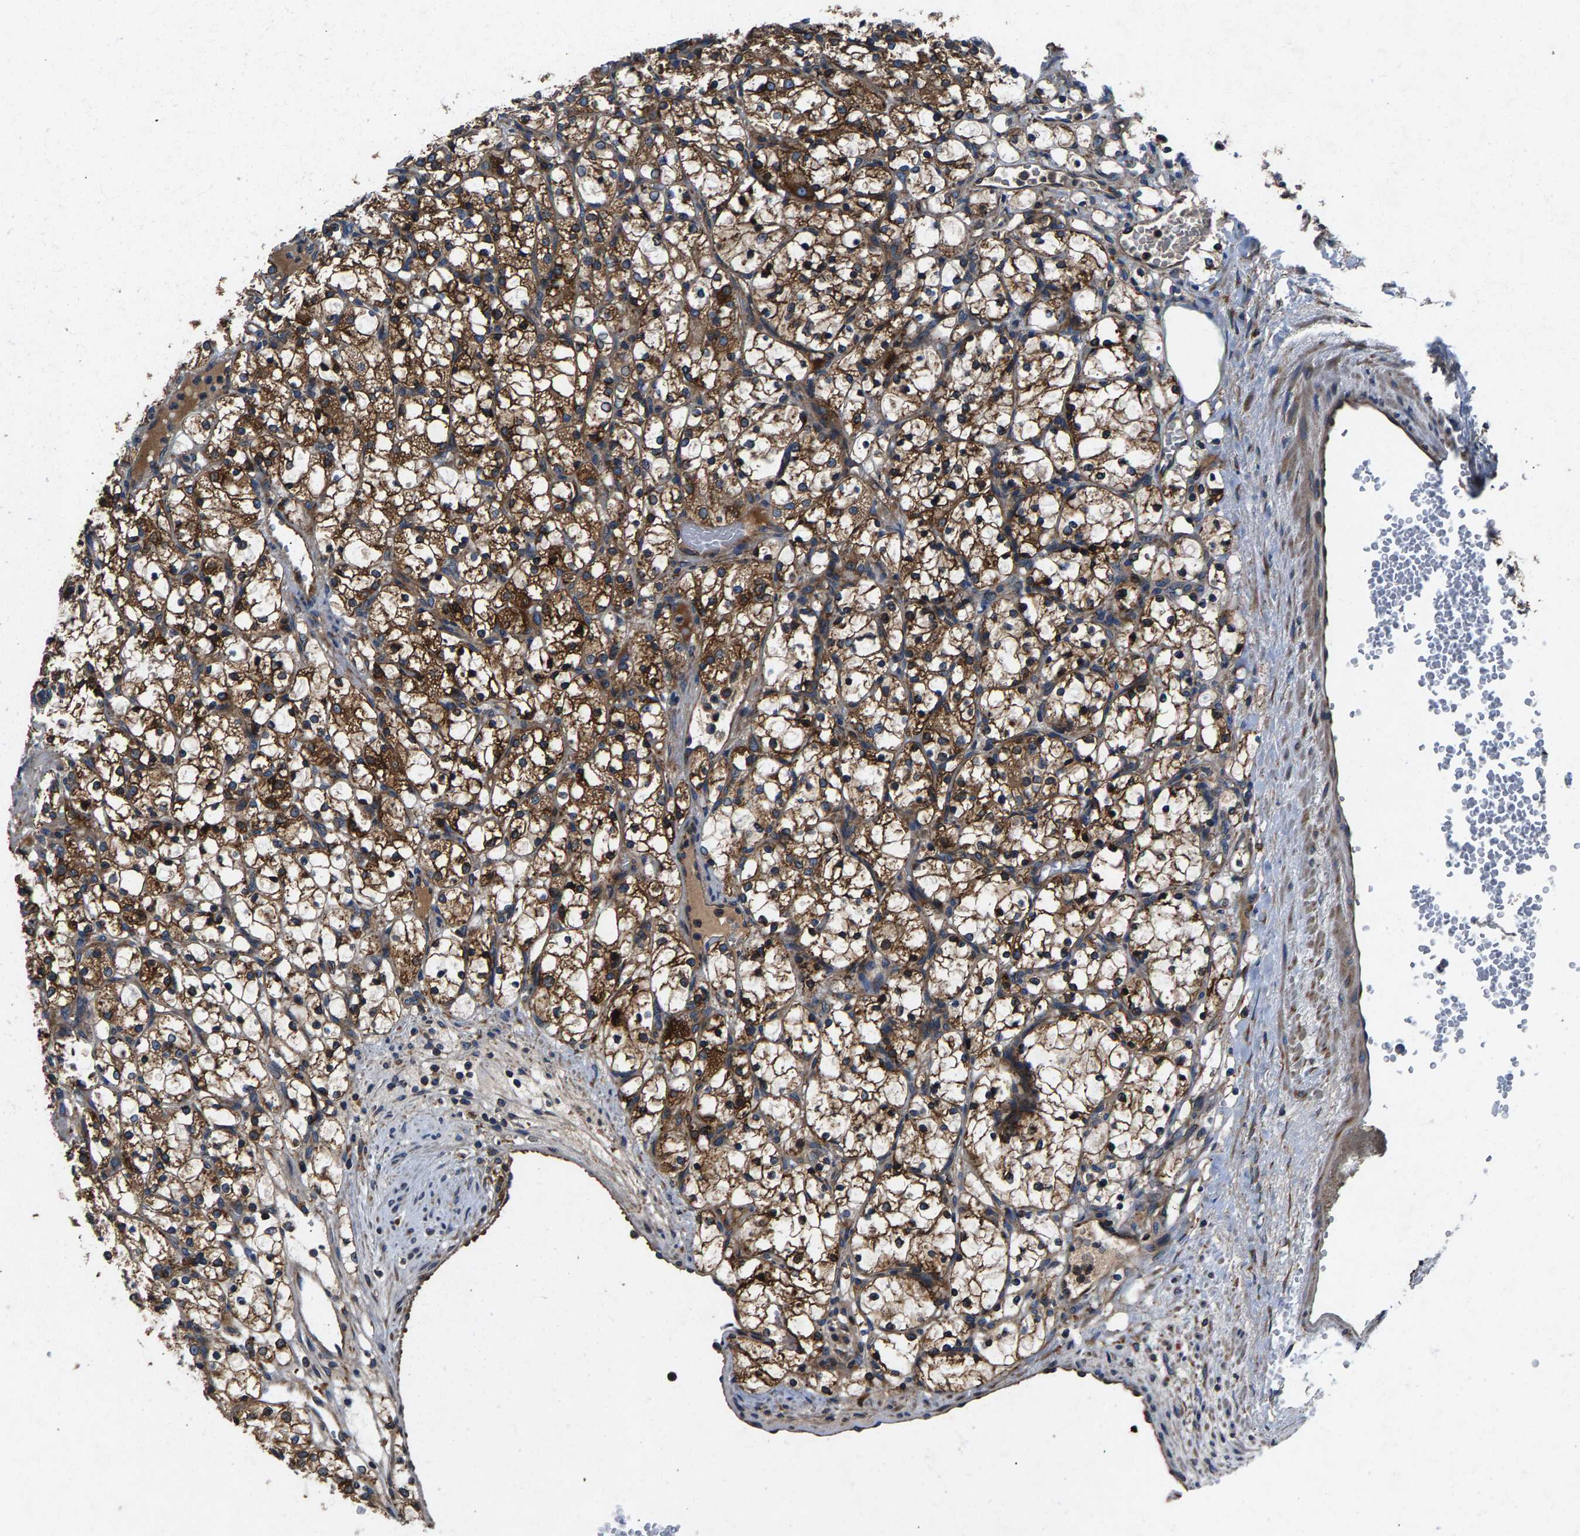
{"staining": {"intensity": "strong", "quantity": ">75%", "location": "cytoplasmic/membranous"}, "tissue": "renal cancer", "cell_type": "Tumor cells", "image_type": "cancer", "snomed": [{"axis": "morphology", "description": "Adenocarcinoma, NOS"}, {"axis": "topography", "description": "Kidney"}], "caption": "Human renal cancer (adenocarcinoma) stained for a protein (brown) shows strong cytoplasmic/membranous positive expression in about >75% of tumor cells.", "gene": "LPCAT1", "patient": {"sex": "female", "age": 69}}